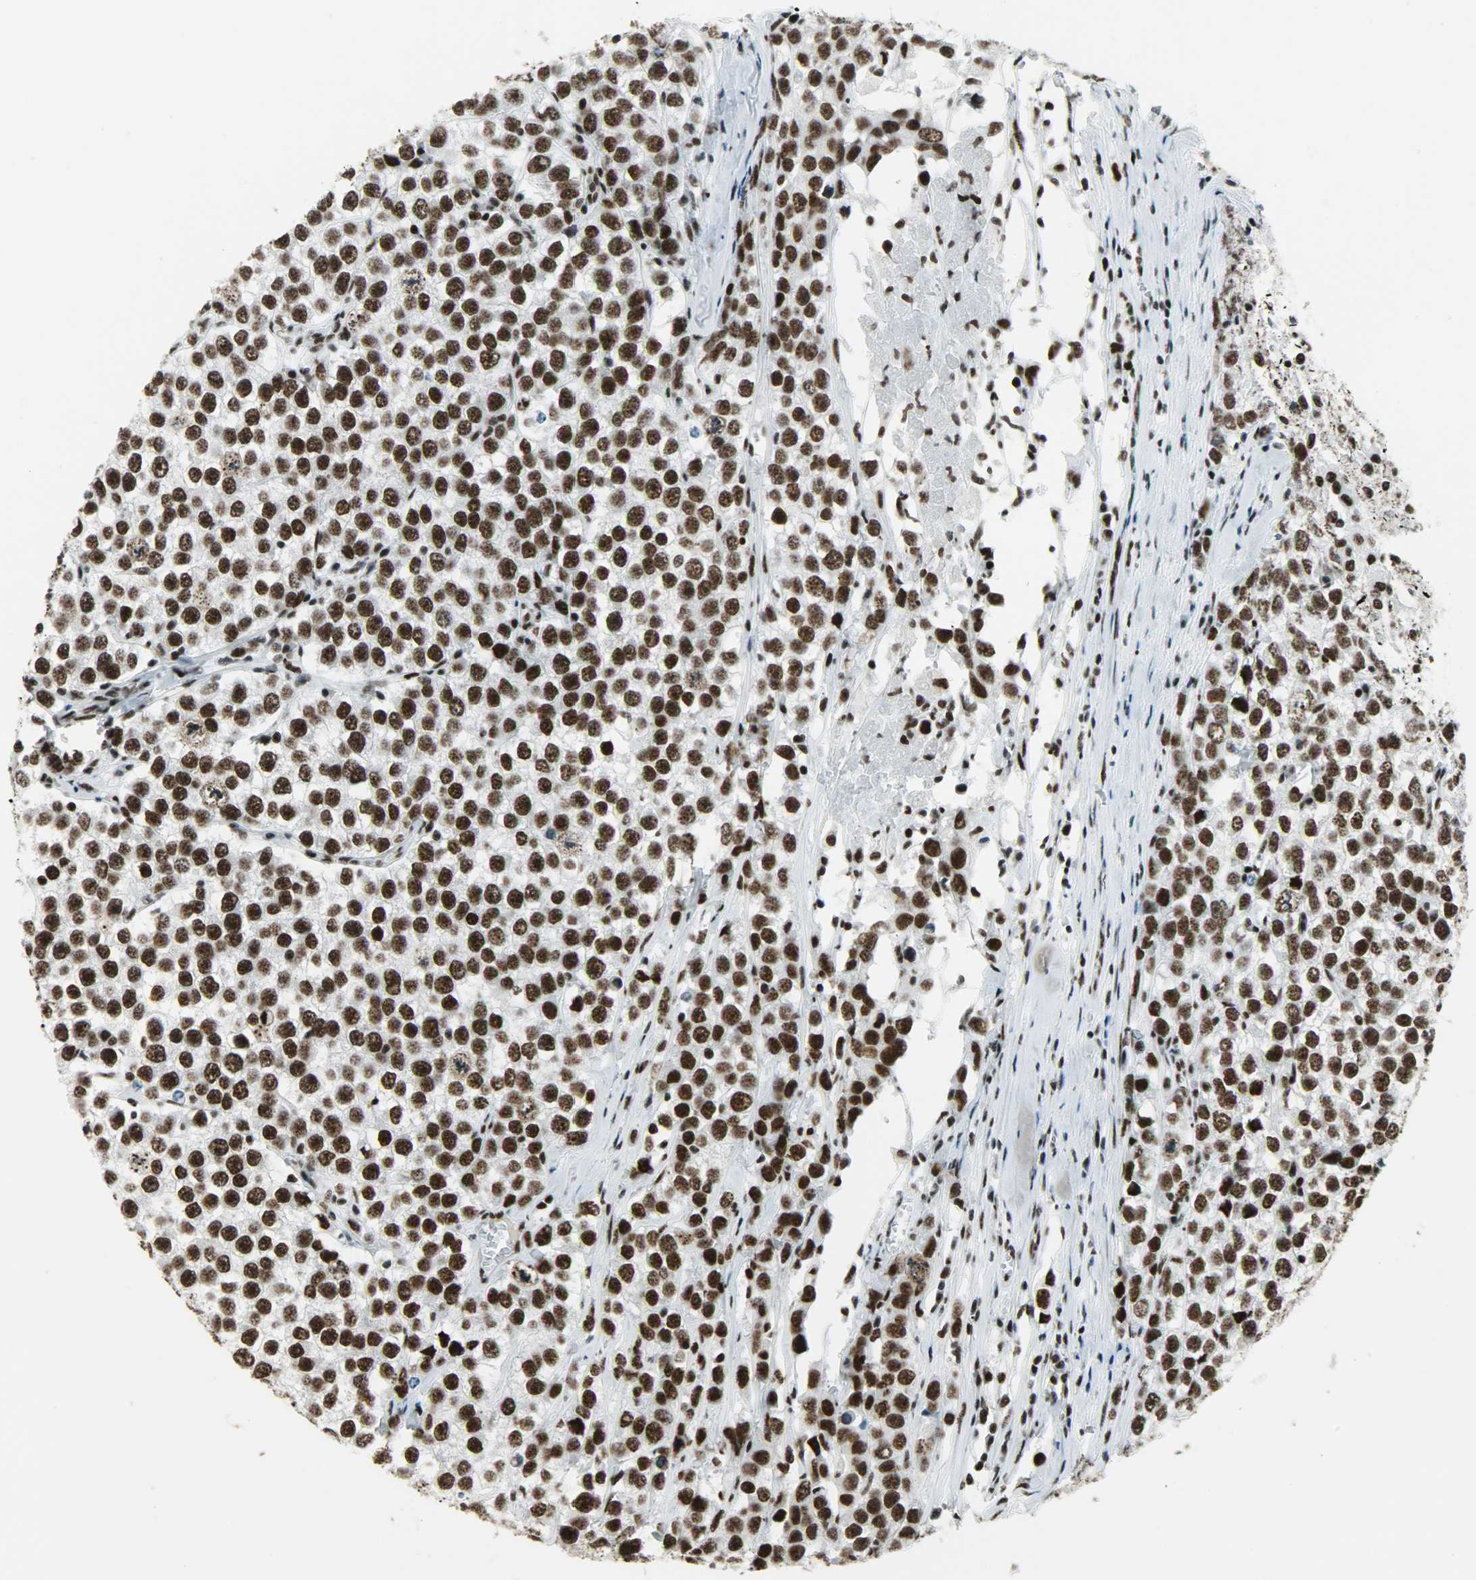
{"staining": {"intensity": "strong", "quantity": ">75%", "location": "nuclear"}, "tissue": "testis cancer", "cell_type": "Tumor cells", "image_type": "cancer", "snomed": [{"axis": "morphology", "description": "Seminoma, NOS"}, {"axis": "morphology", "description": "Carcinoma, Embryonal, NOS"}, {"axis": "topography", "description": "Testis"}], "caption": "A photomicrograph of human testis seminoma stained for a protein demonstrates strong nuclear brown staining in tumor cells. The protein of interest is shown in brown color, while the nuclei are stained blue.", "gene": "SNRPA", "patient": {"sex": "male", "age": 52}}